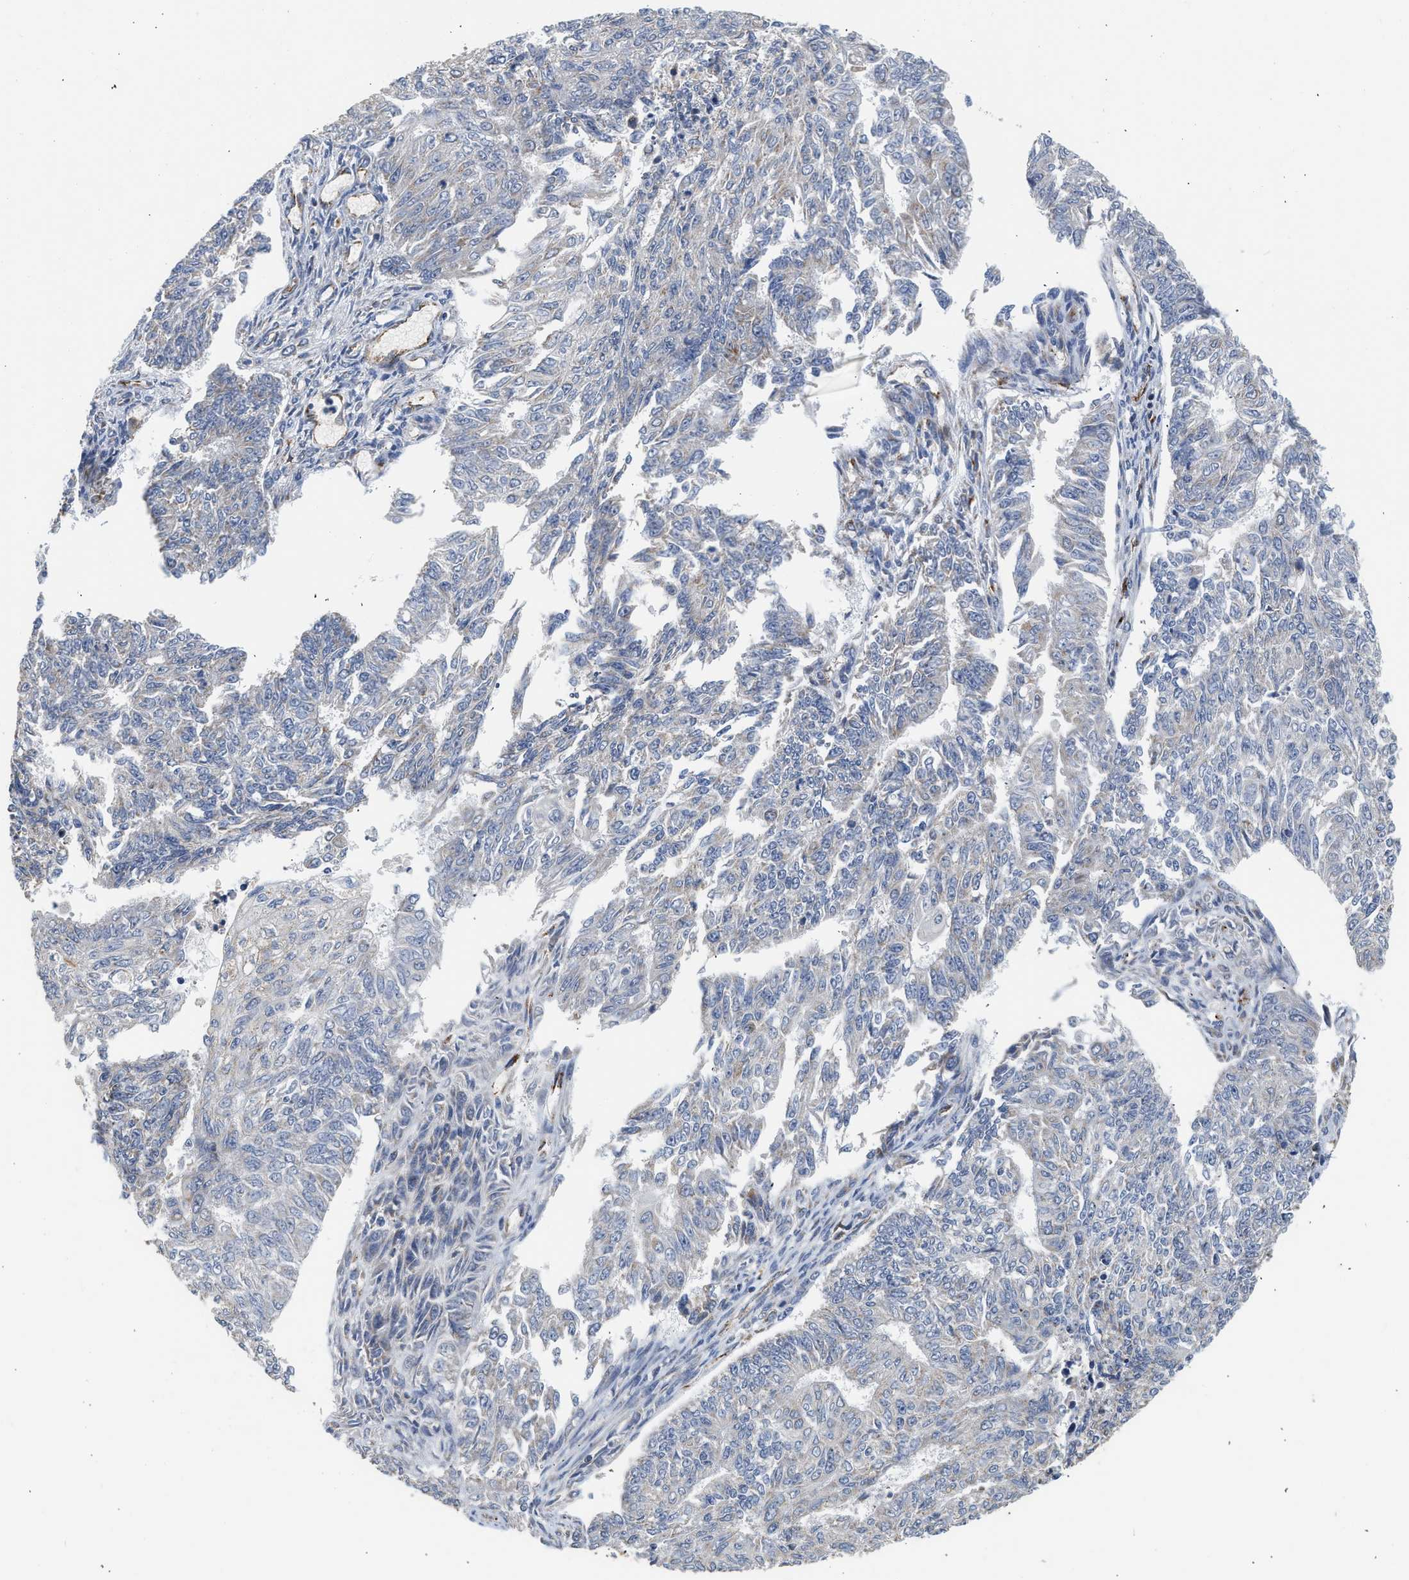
{"staining": {"intensity": "negative", "quantity": "none", "location": "none"}, "tissue": "endometrial cancer", "cell_type": "Tumor cells", "image_type": "cancer", "snomed": [{"axis": "morphology", "description": "Adenocarcinoma, NOS"}, {"axis": "topography", "description": "Endometrium"}], "caption": "This is an IHC micrograph of endometrial adenocarcinoma. There is no staining in tumor cells.", "gene": "PIM1", "patient": {"sex": "female", "age": 32}}